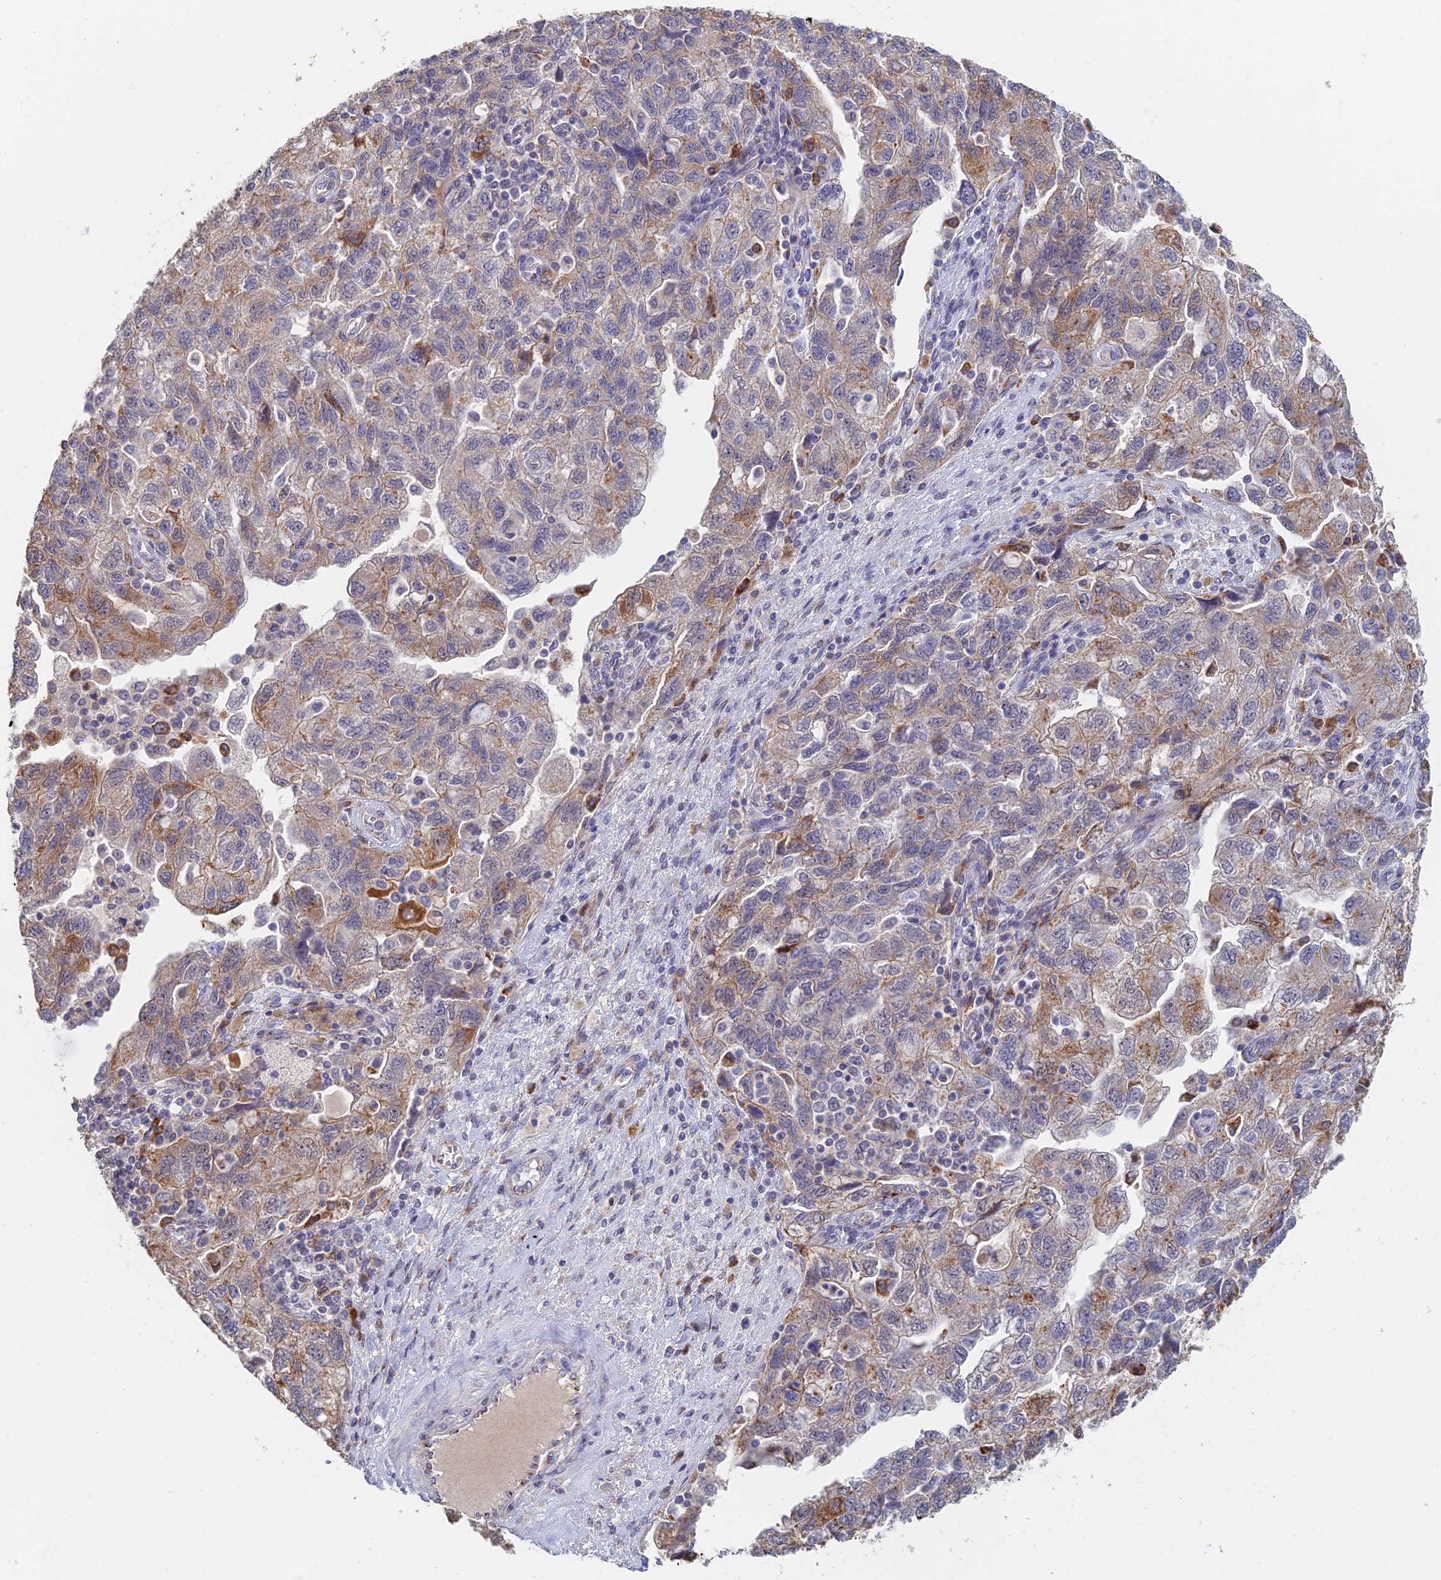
{"staining": {"intensity": "moderate", "quantity": "25%-75%", "location": "cytoplasmic/membranous"}, "tissue": "ovarian cancer", "cell_type": "Tumor cells", "image_type": "cancer", "snomed": [{"axis": "morphology", "description": "Carcinoma, NOS"}, {"axis": "morphology", "description": "Cystadenocarcinoma, serous, NOS"}, {"axis": "topography", "description": "Ovary"}], "caption": "High-power microscopy captured an IHC histopathology image of carcinoma (ovarian), revealing moderate cytoplasmic/membranous positivity in about 25%-75% of tumor cells.", "gene": "GPATCH1", "patient": {"sex": "female", "age": 69}}